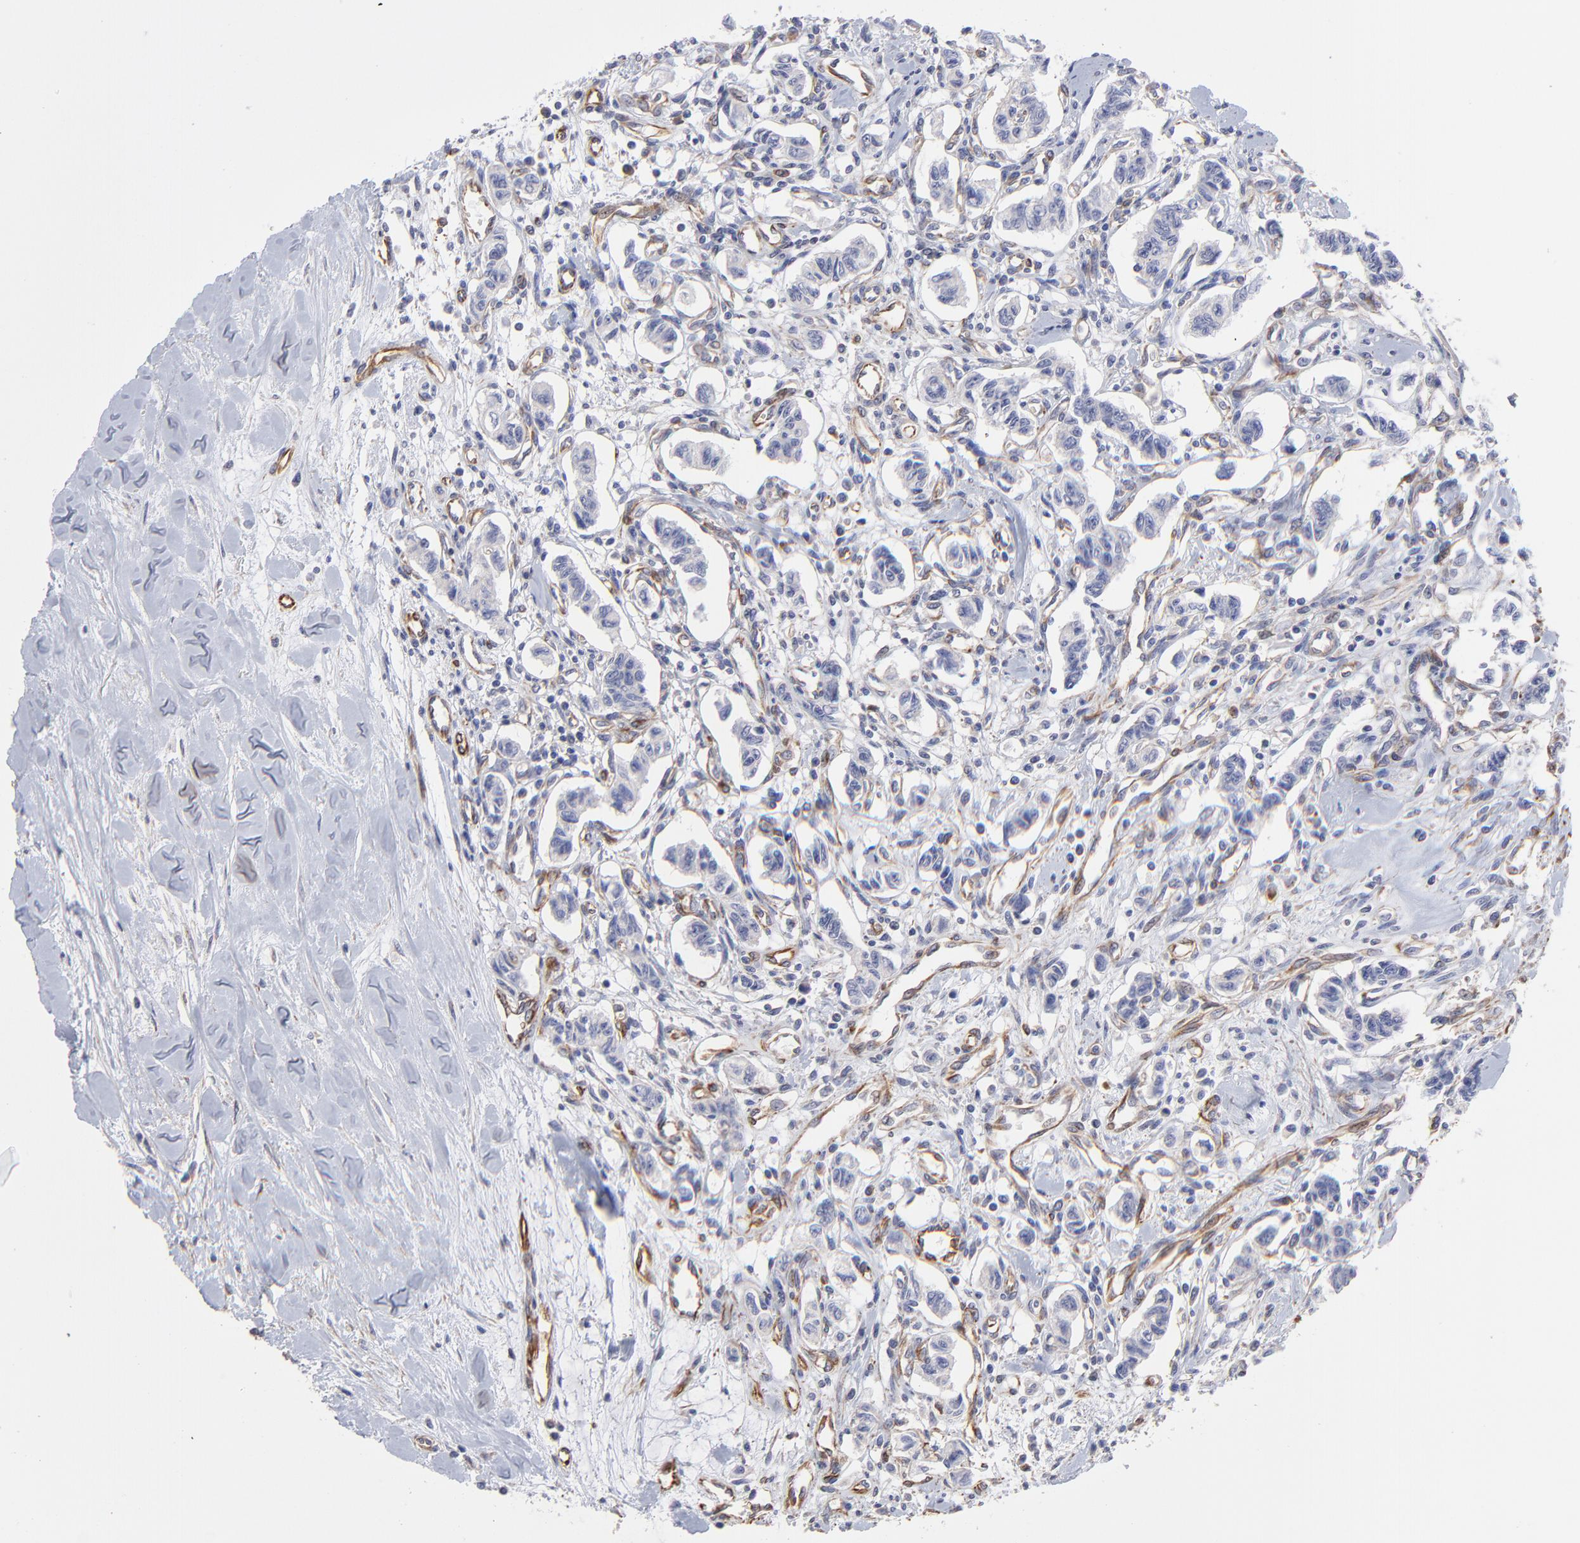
{"staining": {"intensity": "negative", "quantity": "none", "location": "none"}, "tissue": "renal cancer", "cell_type": "Tumor cells", "image_type": "cancer", "snomed": [{"axis": "morphology", "description": "Carcinoid, malignant, NOS"}, {"axis": "topography", "description": "Kidney"}], "caption": "Histopathology image shows no protein positivity in tumor cells of renal cancer (carcinoid (malignant)) tissue. (DAB (3,3'-diaminobenzidine) immunohistochemistry (IHC) visualized using brightfield microscopy, high magnification).", "gene": "COX8C", "patient": {"sex": "female", "age": 41}}